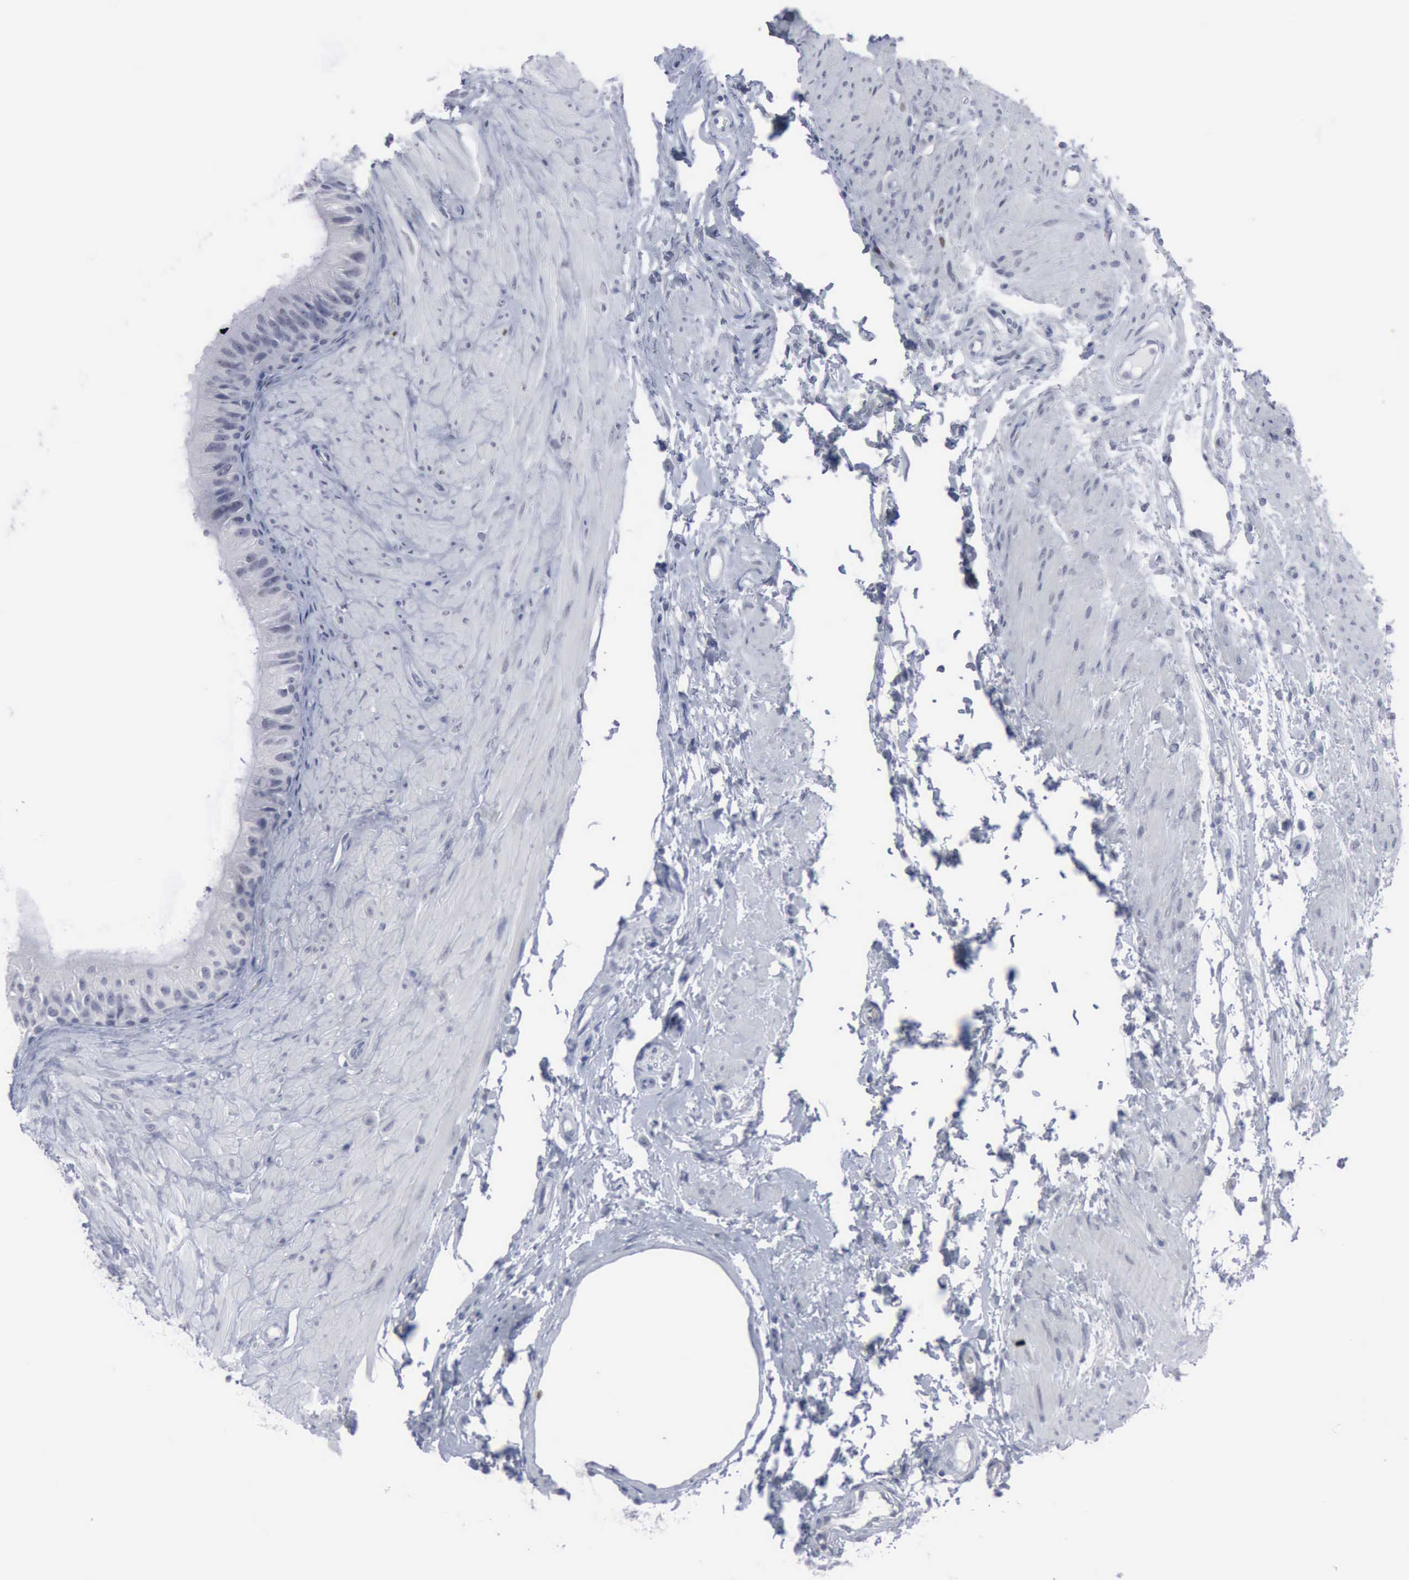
{"staining": {"intensity": "moderate", "quantity": "<25%", "location": "nuclear"}, "tissue": "epididymis", "cell_type": "Glandular cells", "image_type": "normal", "snomed": [{"axis": "morphology", "description": "Normal tissue, NOS"}, {"axis": "topography", "description": "Epididymis"}], "caption": "Protein analysis of benign epididymis reveals moderate nuclear positivity in approximately <25% of glandular cells.", "gene": "MCM5", "patient": {"sex": "male", "age": 68}}